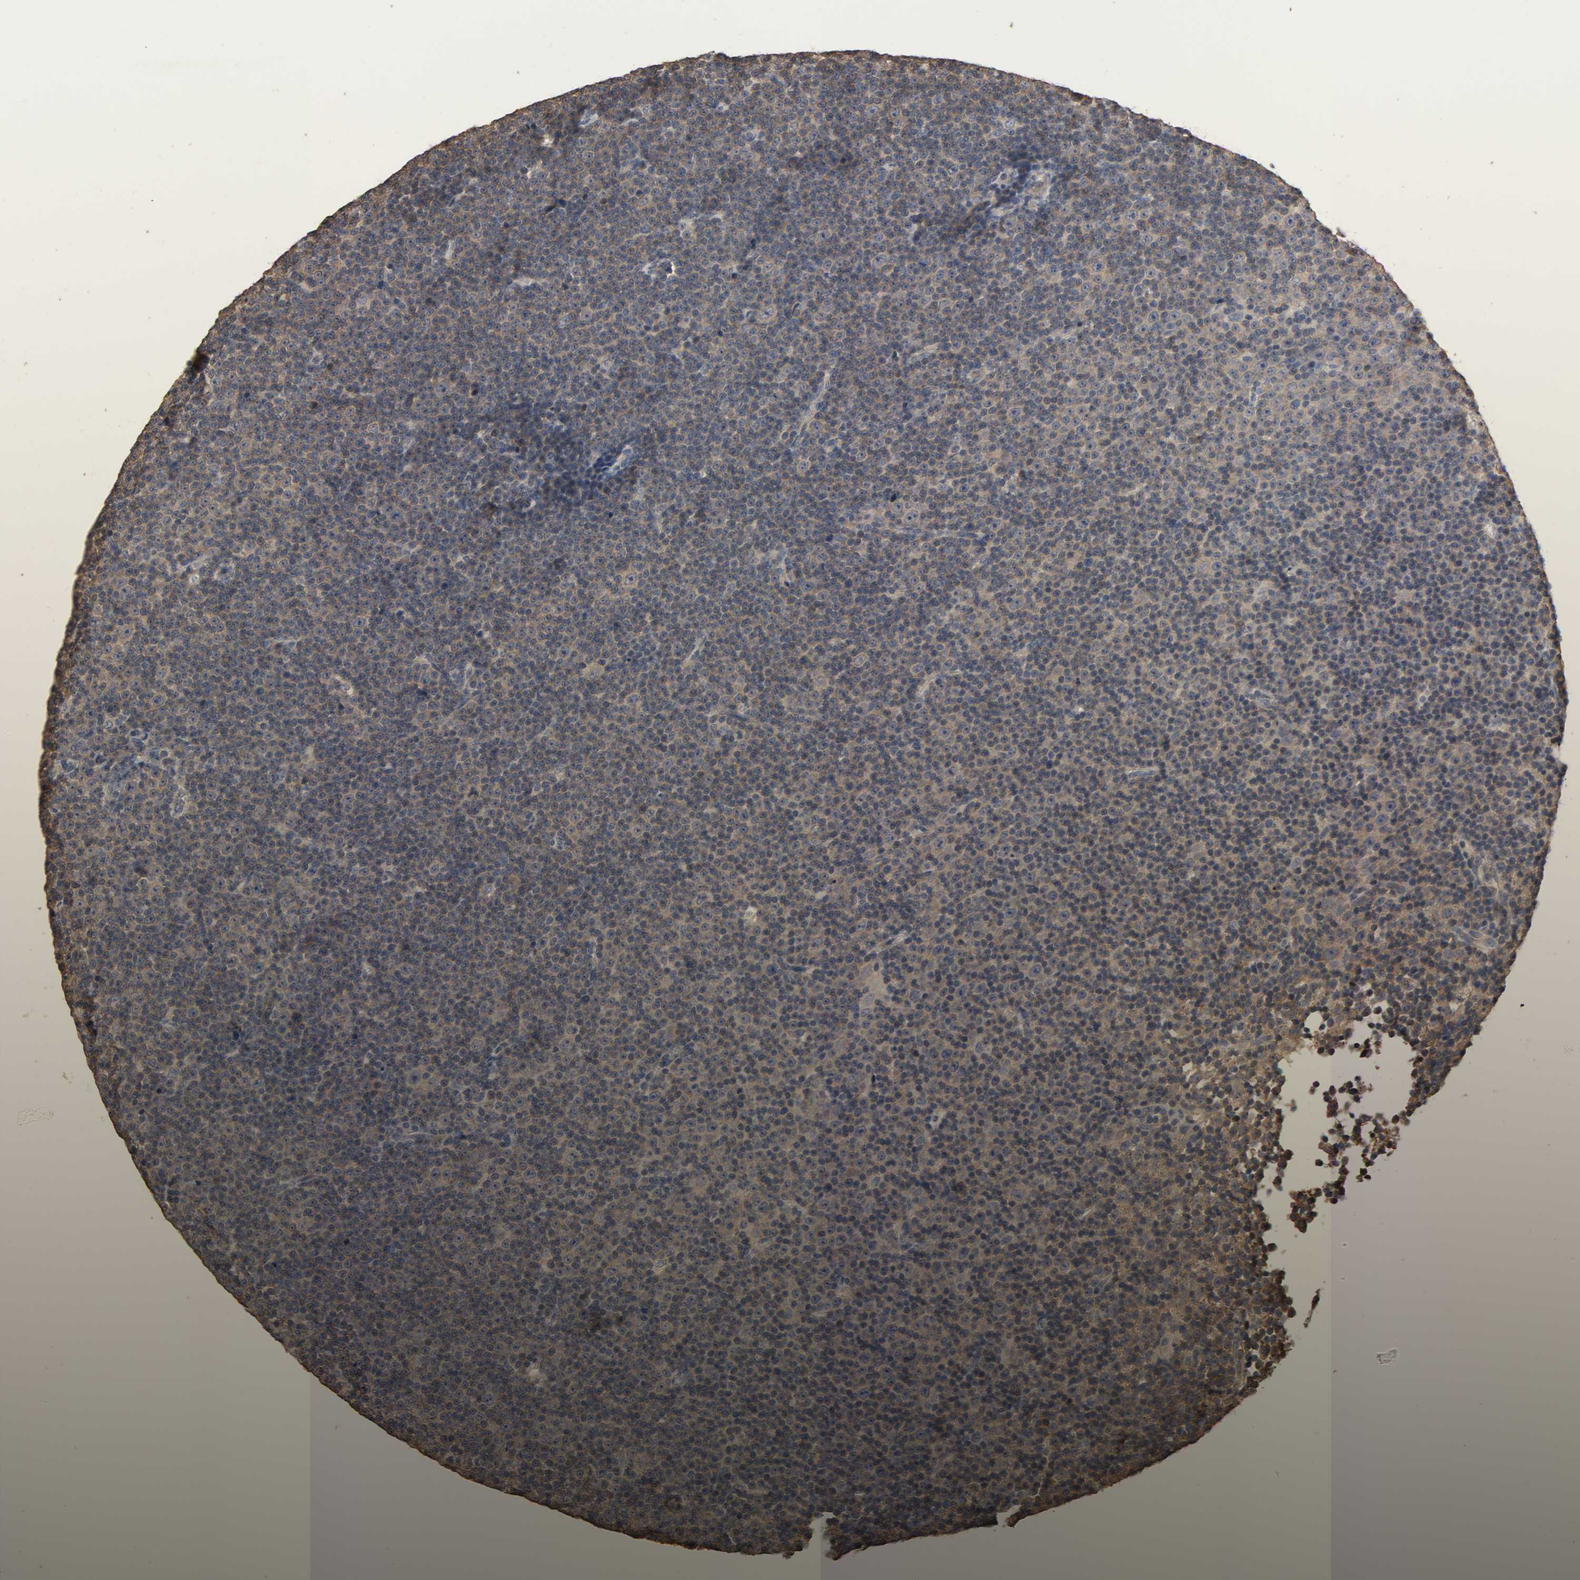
{"staining": {"intensity": "weak", "quantity": ">75%", "location": "cytoplasmic/membranous"}, "tissue": "lymphoma", "cell_type": "Tumor cells", "image_type": "cancer", "snomed": [{"axis": "morphology", "description": "Malignant lymphoma, non-Hodgkin's type, Low grade"}, {"axis": "topography", "description": "Lymph node"}], "caption": "A high-resolution photomicrograph shows immunohistochemistry staining of malignant lymphoma, non-Hodgkin's type (low-grade), which reveals weak cytoplasmic/membranous expression in about >75% of tumor cells.", "gene": "ARHGEF7", "patient": {"sex": "female", "age": 67}}